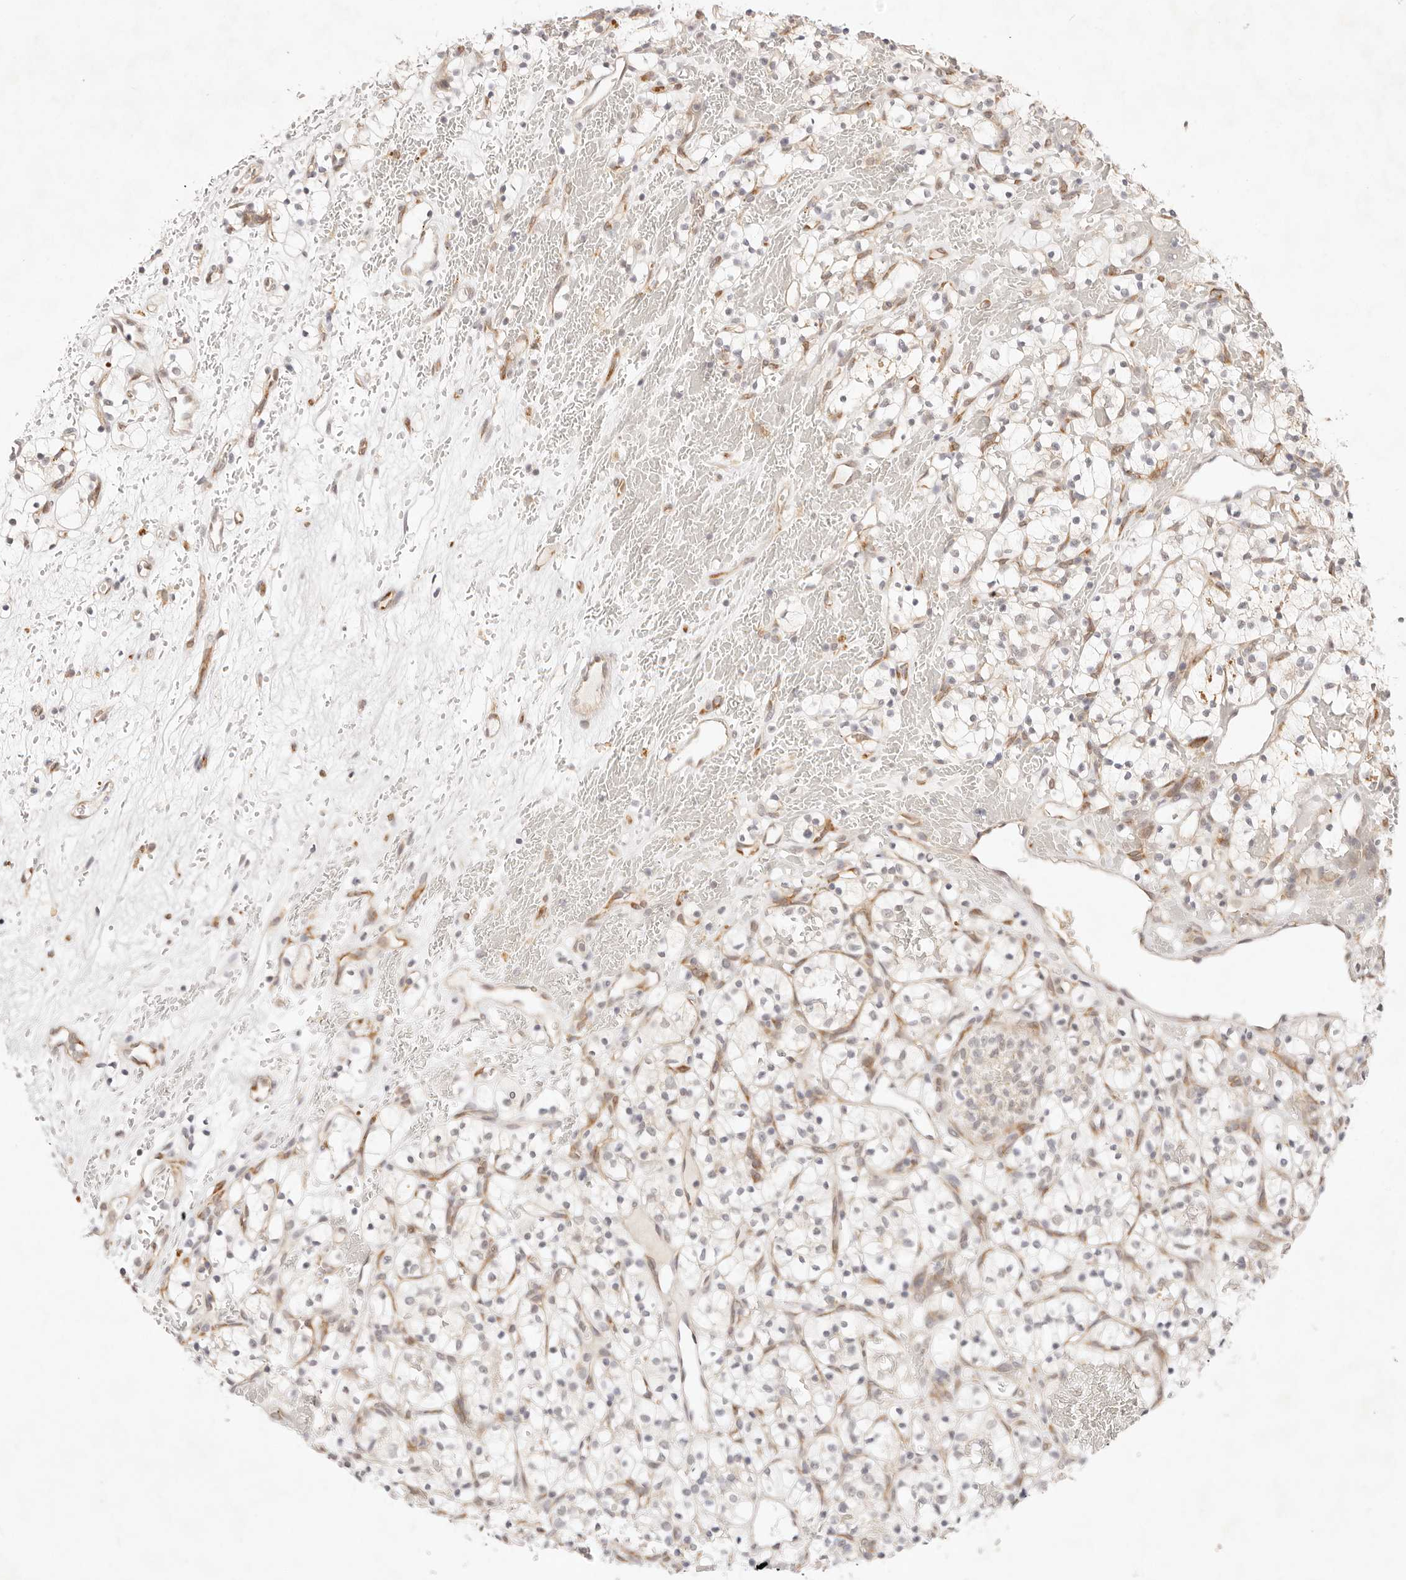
{"staining": {"intensity": "negative", "quantity": "none", "location": "none"}, "tissue": "renal cancer", "cell_type": "Tumor cells", "image_type": "cancer", "snomed": [{"axis": "morphology", "description": "Adenocarcinoma, NOS"}, {"axis": "topography", "description": "Kidney"}], "caption": "Immunohistochemical staining of human renal cancer demonstrates no significant staining in tumor cells.", "gene": "GPR156", "patient": {"sex": "female", "age": 57}}